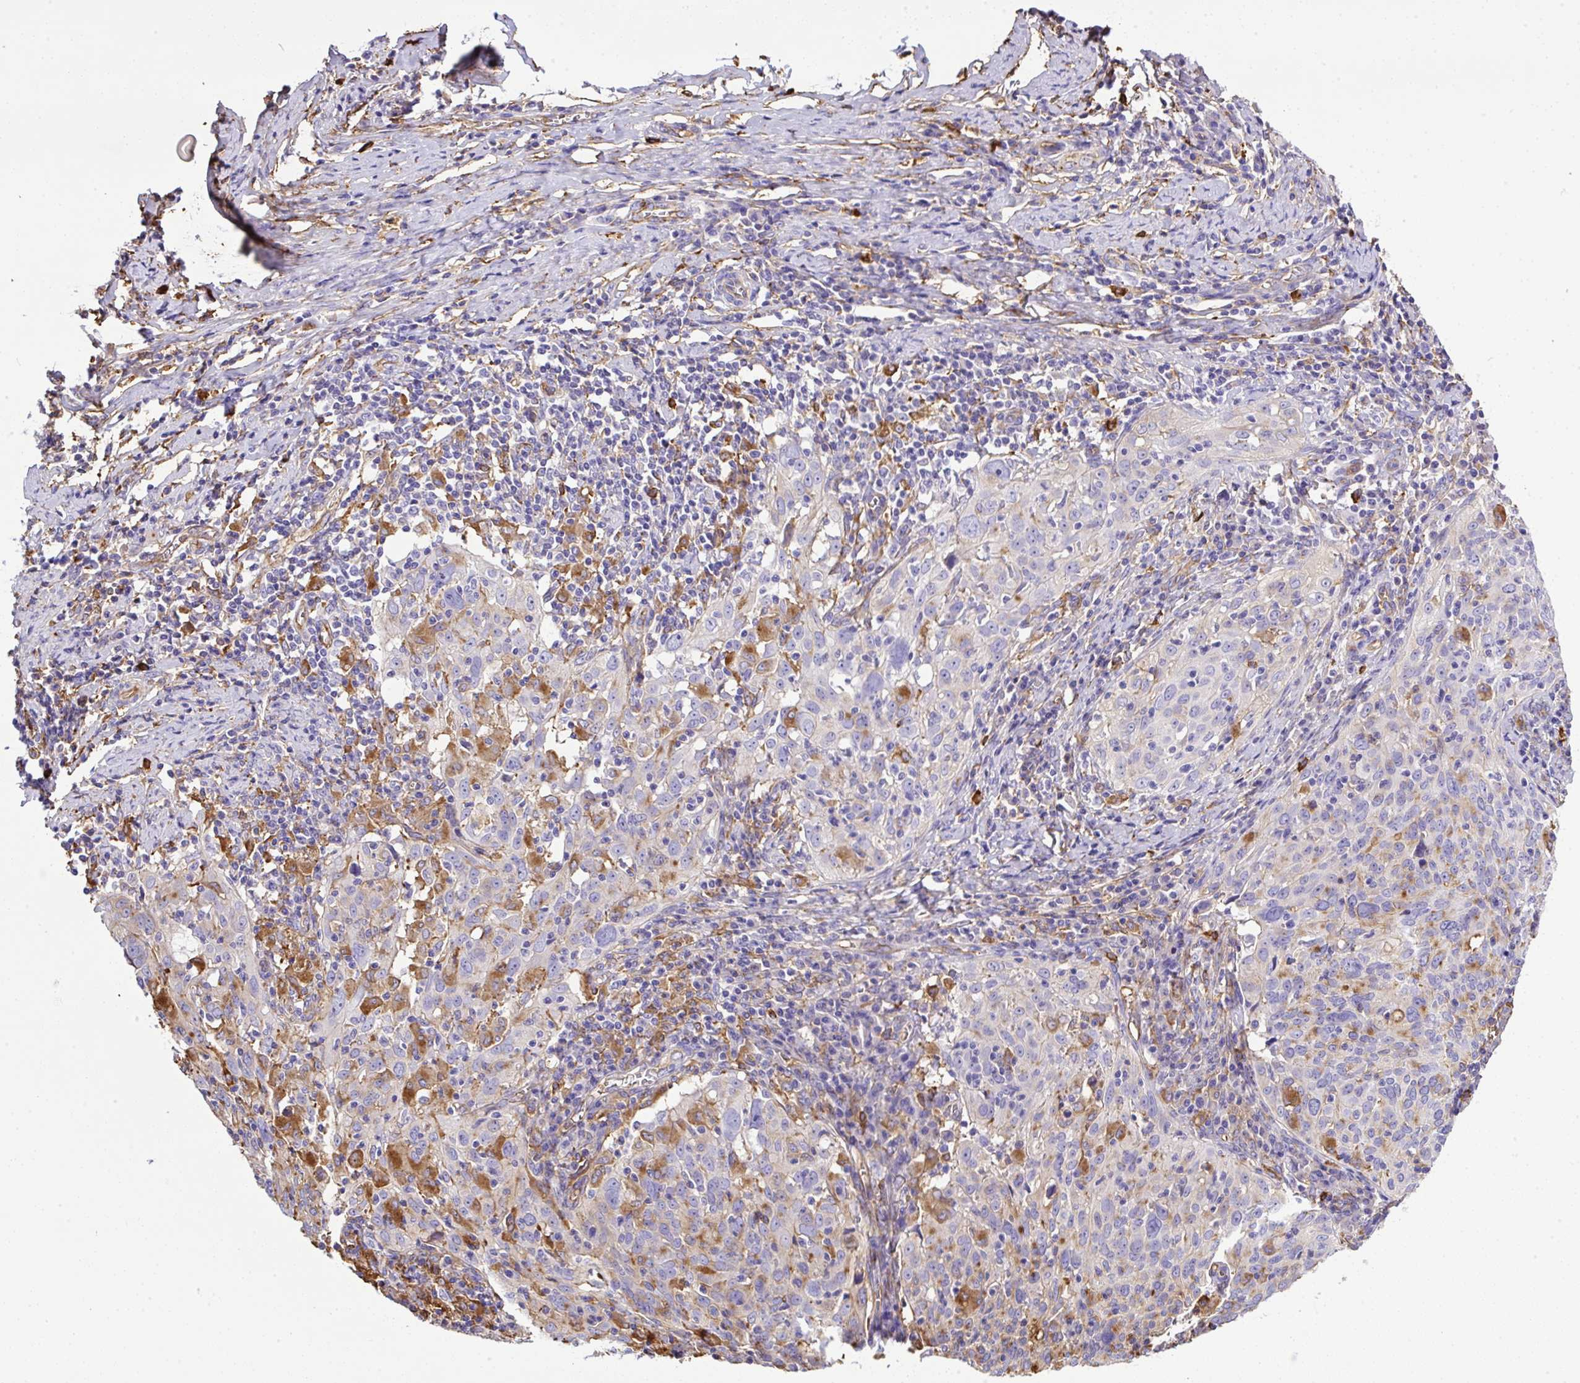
{"staining": {"intensity": "strong", "quantity": "<25%", "location": "cytoplasmic/membranous"}, "tissue": "cervical cancer", "cell_type": "Tumor cells", "image_type": "cancer", "snomed": [{"axis": "morphology", "description": "Squamous cell carcinoma, NOS"}, {"axis": "topography", "description": "Cervix"}], "caption": "Cervical cancer stained with a brown dye demonstrates strong cytoplasmic/membranous positive staining in about <25% of tumor cells.", "gene": "MAGEB5", "patient": {"sex": "female", "age": 31}}